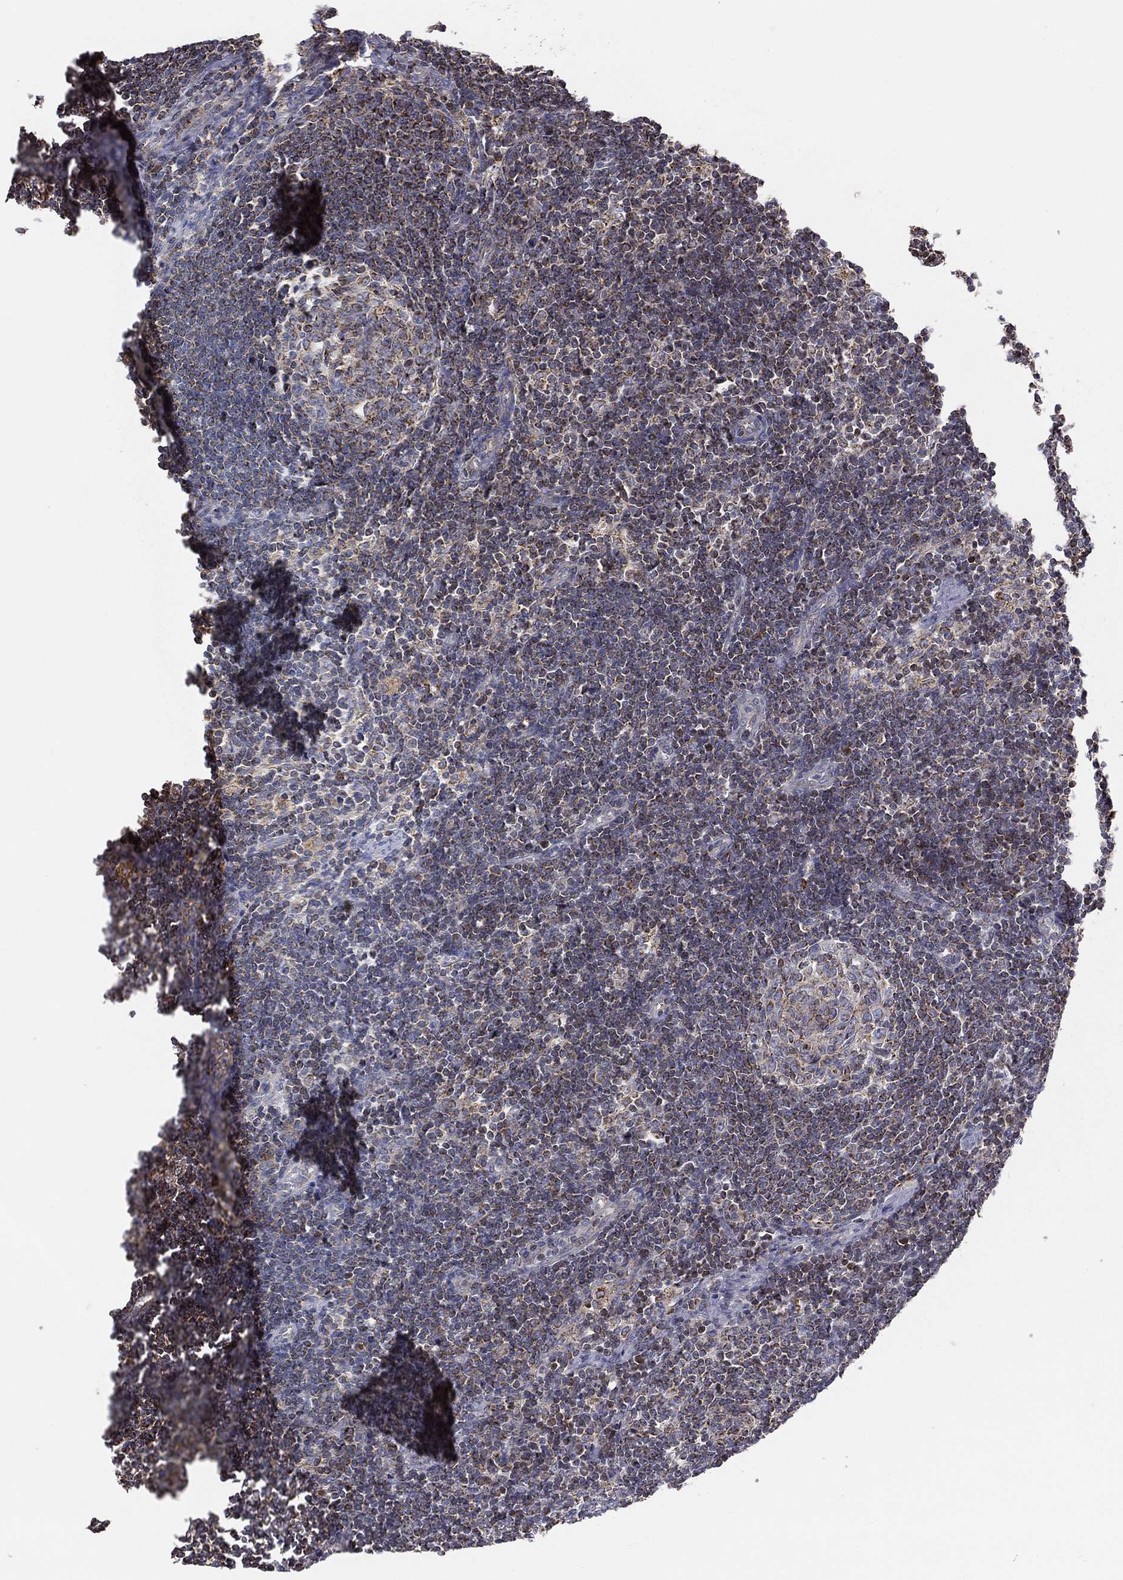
{"staining": {"intensity": "moderate", "quantity": "<25%", "location": "cytoplasmic/membranous"}, "tissue": "lymph node", "cell_type": "Germinal center cells", "image_type": "normal", "snomed": [{"axis": "morphology", "description": "Normal tissue, NOS"}, {"axis": "morphology", "description": "Adenocarcinoma, NOS"}, {"axis": "topography", "description": "Lymph node"}, {"axis": "topography", "description": "Pancreas"}], "caption": "A histopathology image showing moderate cytoplasmic/membranous positivity in about <25% of germinal center cells in unremarkable lymph node, as visualized by brown immunohistochemical staining.", "gene": "GPD1", "patient": {"sex": "female", "age": 58}}